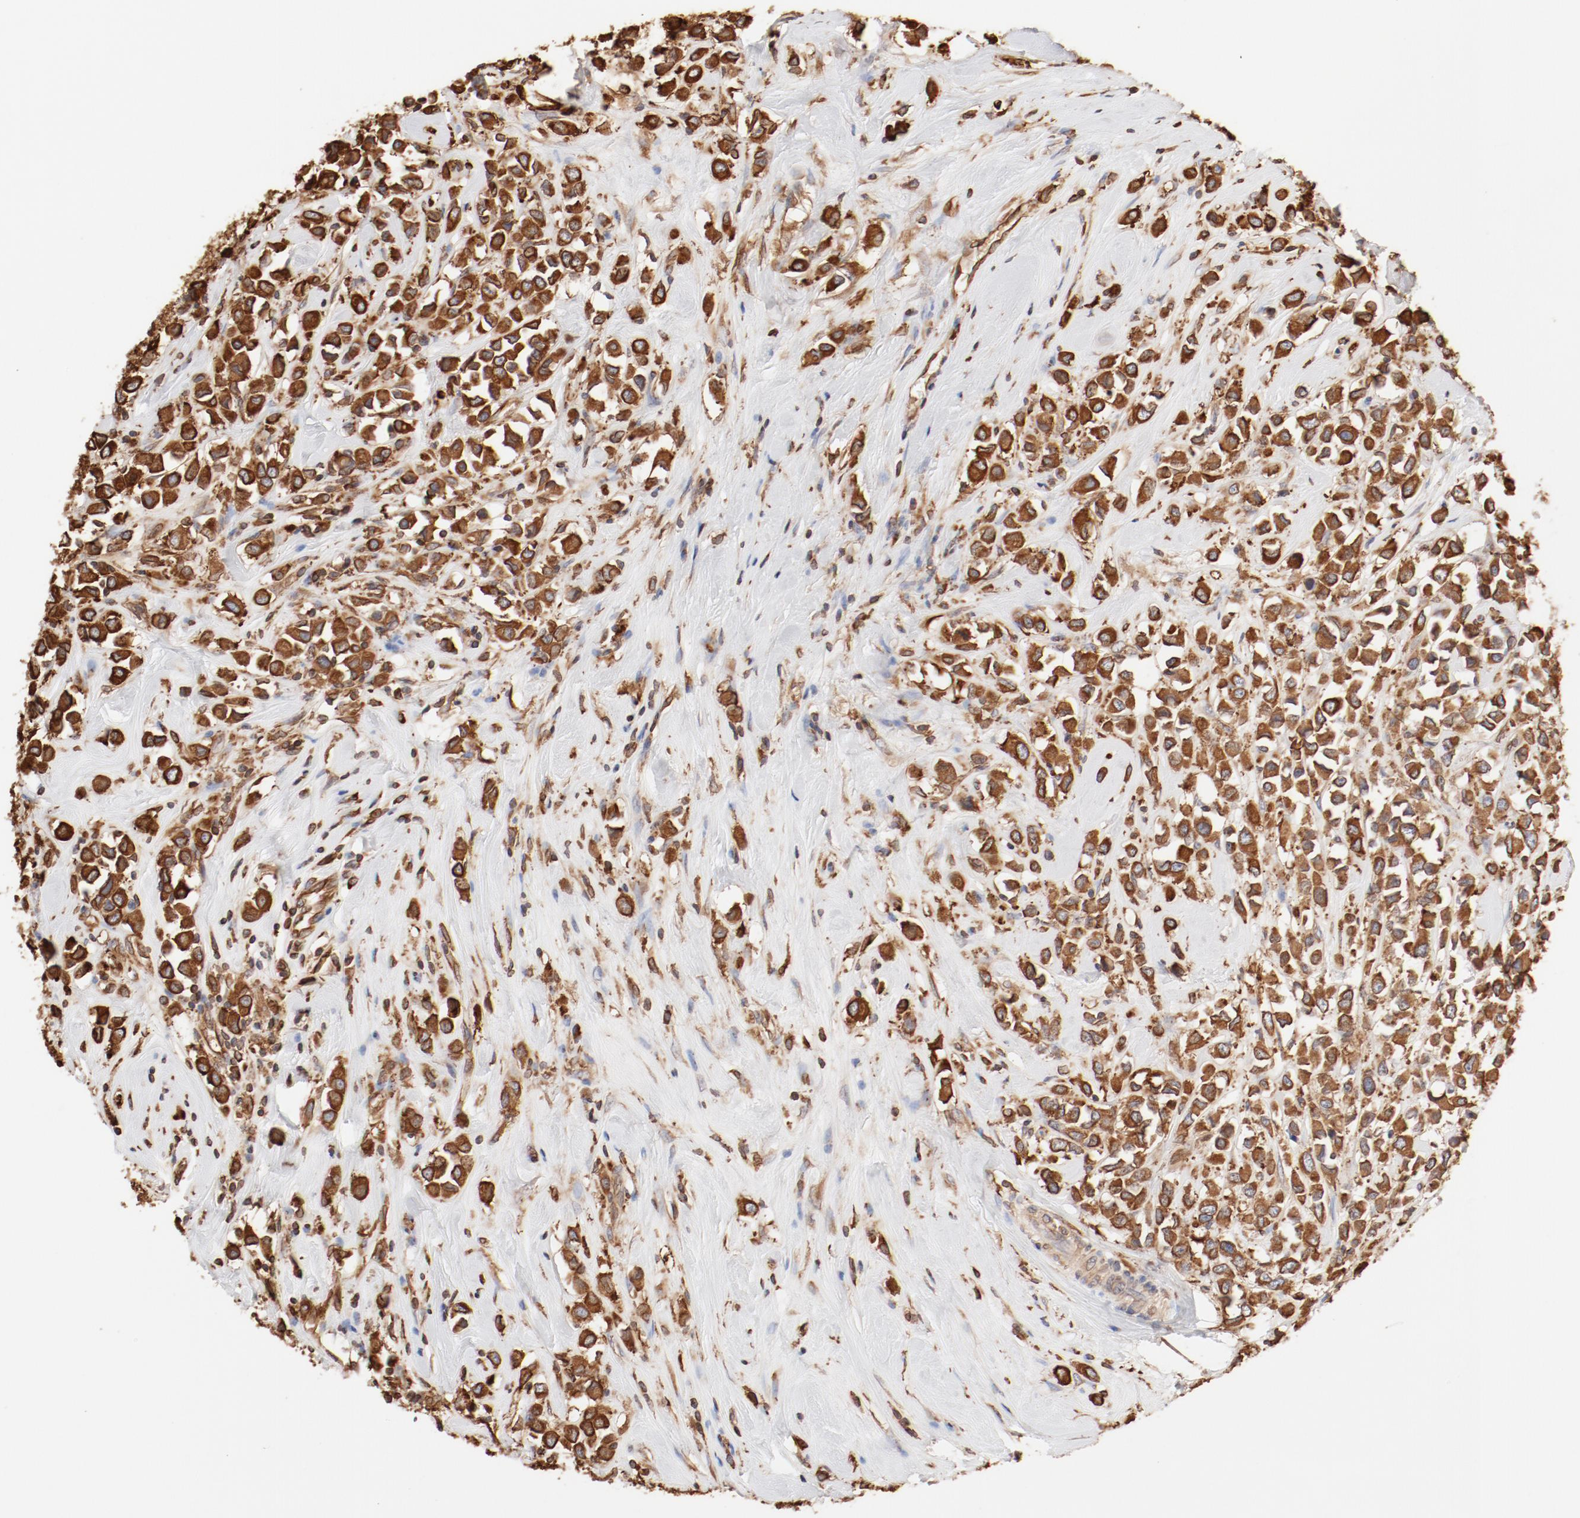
{"staining": {"intensity": "strong", "quantity": ">75%", "location": "cytoplasmic/membranous"}, "tissue": "breast cancer", "cell_type": "Tumor cells", "image_type": "cancer", "snomed": [{"axis": "morphology", "description": "Duct carcinoma"}, {"axis": "topography", "description": "Breast"}], "caption": "IHC staining of breast intraductal carcinoma, which shows high levels of strong cytoplasmic/membranous positivity in about >75% of tumor cells indicating strong cytoplasmic/membranous protein positivity. The staining was performed using DAB (3,3'-diaminobenzidine) (brown) for protein detection and nuclei were counterstained in hematoxylin (blue).", "gene": "BCAP31", "patient": {"sex": "female", "age": 61}}